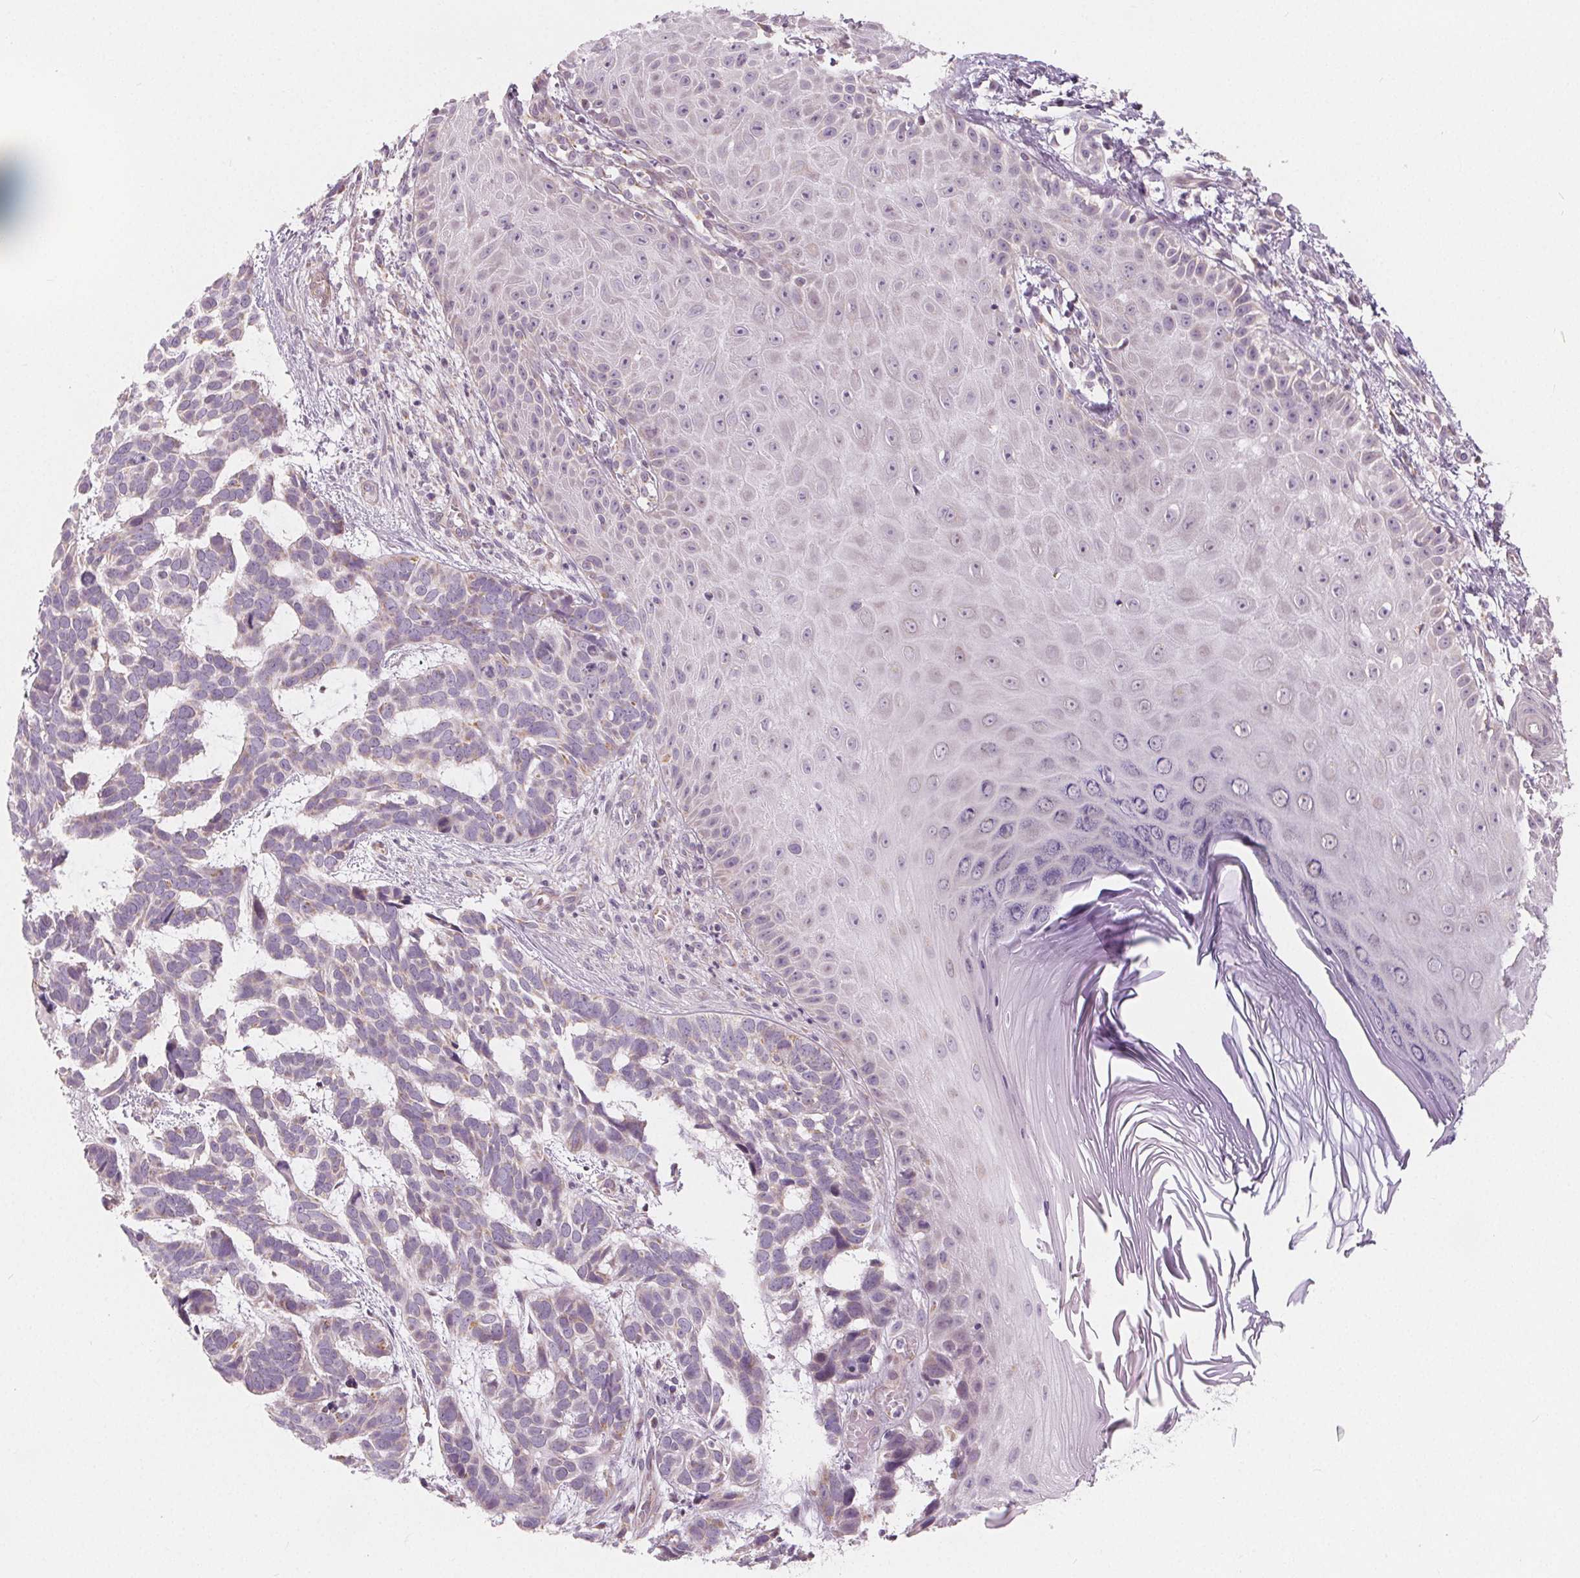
{"staining": {"intensity": "weak", "quantity": "25%-75%", "location": "cytoplasmic/membranous"}, "tissue": "skin cancer", "cell_type": "Tumor cells", "image_type": "cancer", "snomed": [{"axis": "morphology", "description": "Basal cell carcinoma"}, {"axis": "topography", "description": "Skin"}], "caption": "A micrograph of skin cancer stained for a protein exhibits weak cytoplasmic/membranous brown staining in tumor cells.", "gene": "NUP210L", "patient": {"sex": "male", "age": 78}}